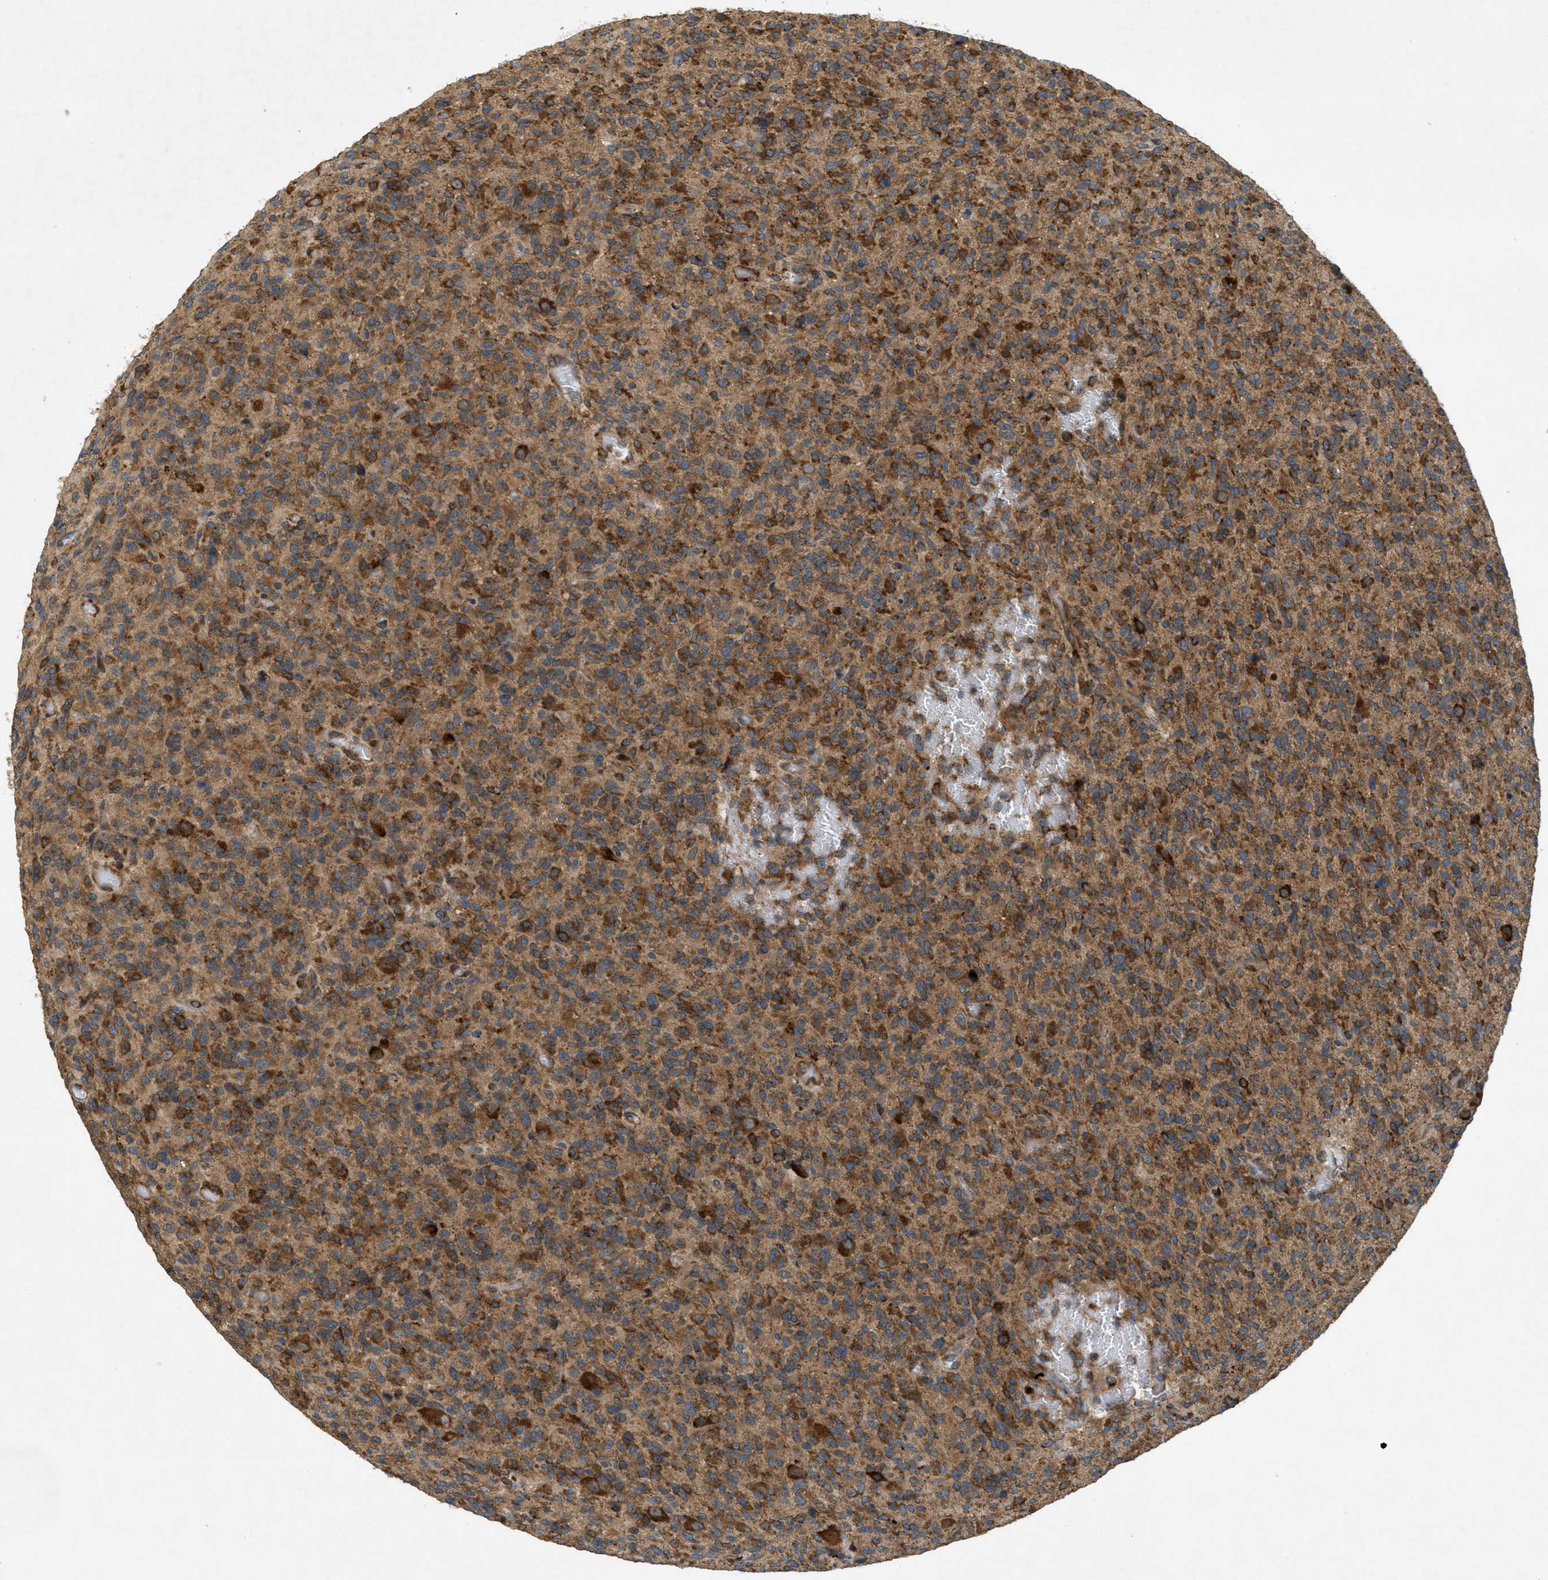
{"staining": {"intensity": "moderate", "quantity": ">75%", "location": "cytoplasmic/membranous"}, "tissue": "glioma", "cell_type": "Tumor cells", "image_type": "cancer", "snomed": [{"axis": "morphology", "description": "Glioma, malignant, High grade"}, {"axis": "topography", "description": "Brain"}], "caption": "Malignant high-grade glioma stained for a protein reveals moderate cytoplasmic/membranous positivity in tumor cells.", "gene": "PCDH18", "patient": {"sex": "male", "age": 71}}